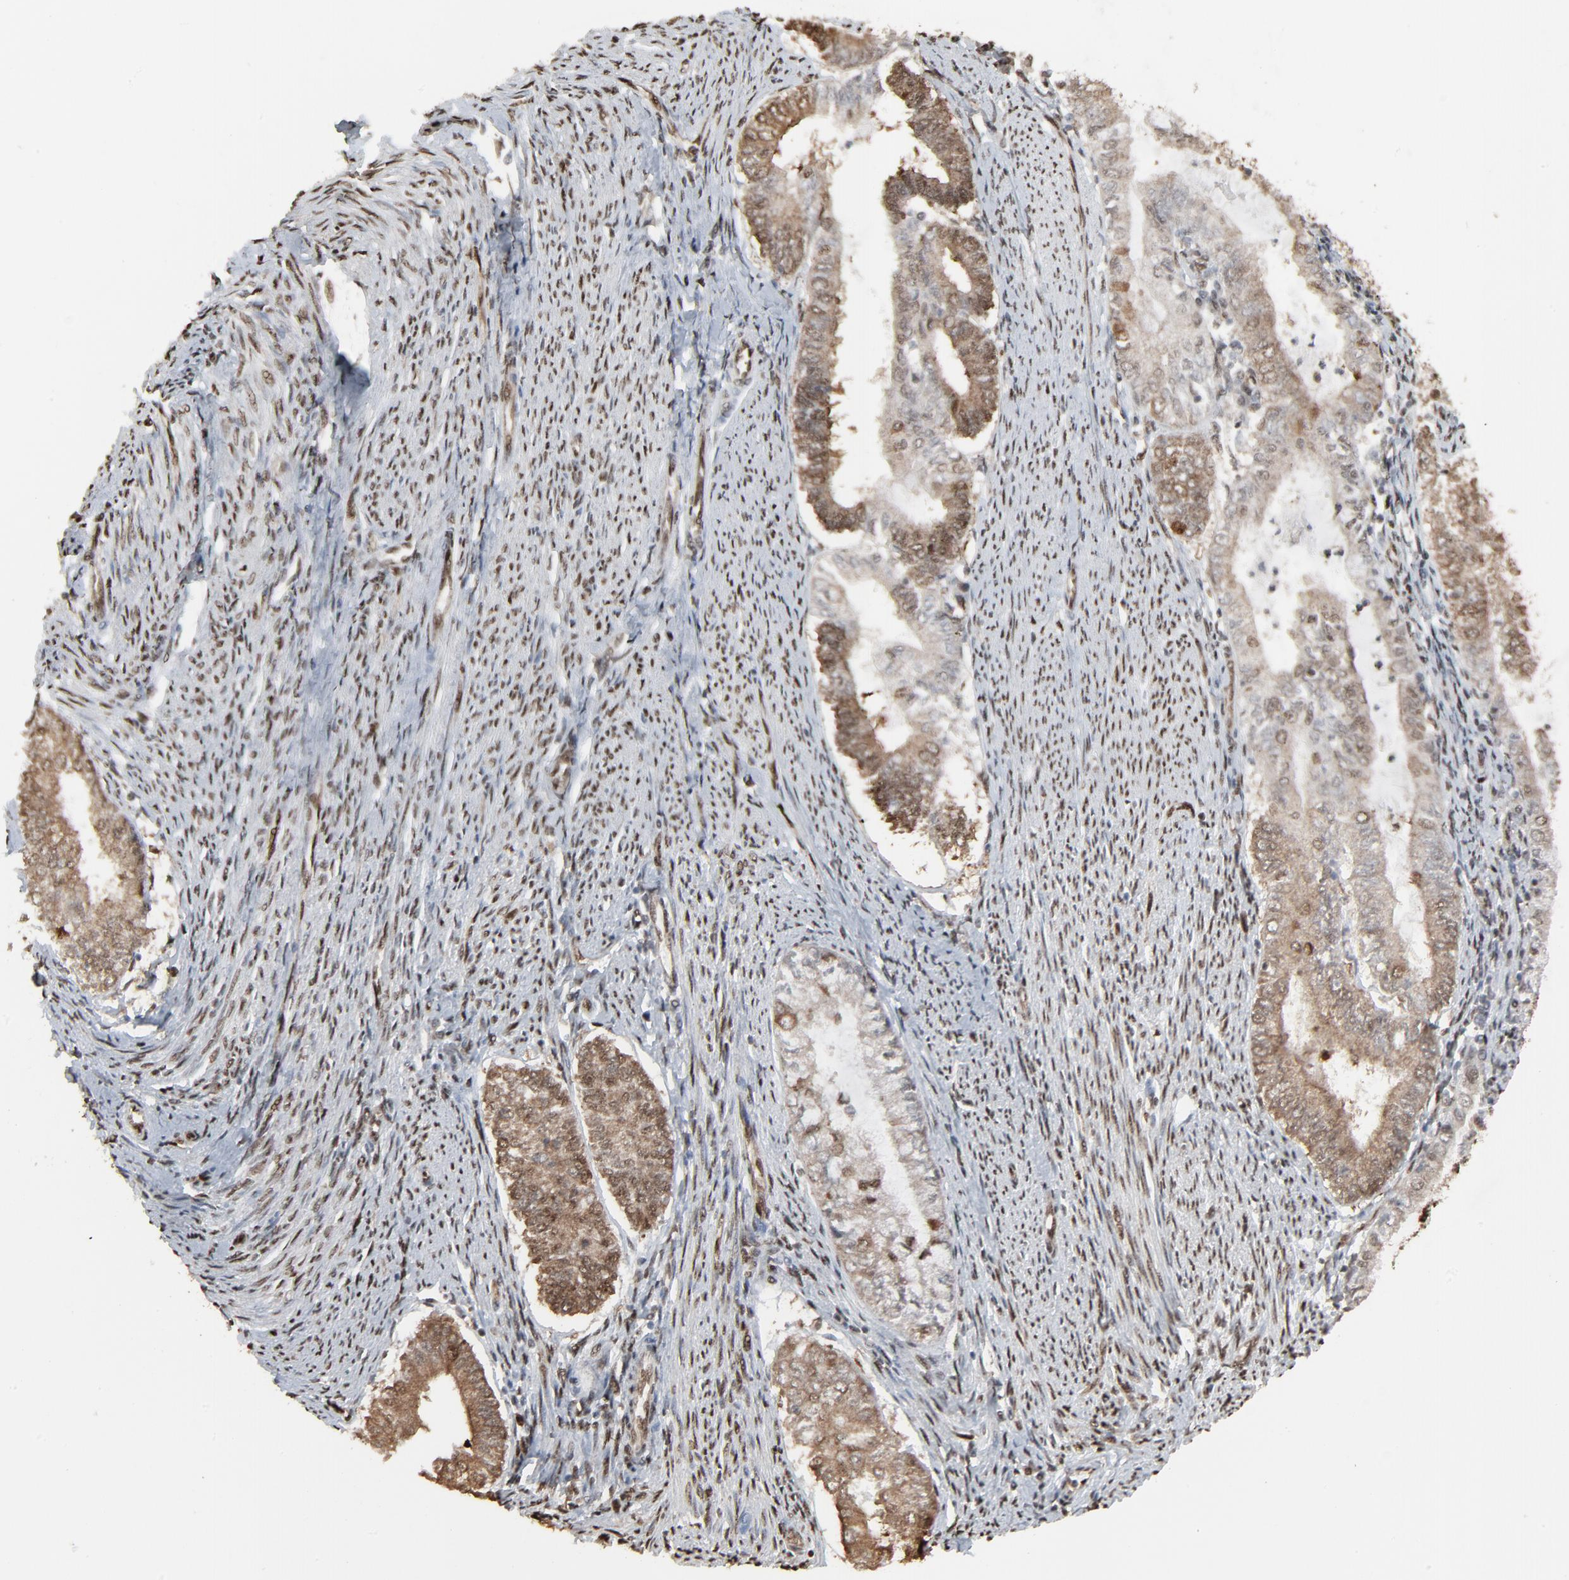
{"staining": {"intensity": "moderate", "quantity": ">75%", "location": "cytoplasmic/membranous,nuclear"}, "tissue": "endometrial cancer", "cell_type": "Tumor cells", "image_type": "cancer", "snomed": [{"axis": "morphology", "description": "Adenocarcinoma, NOS"}, {"axis": "topography", "description": "Endometrium"}], "caption": "Immunohistochemical staining of human endometrial cancer displays moderate cytoplasmic/membranous and nuclear protein staining in approximately >75% of tumor cells.", "gene": "MEIS2", "patient": {"sex": "female", "age": 66}}